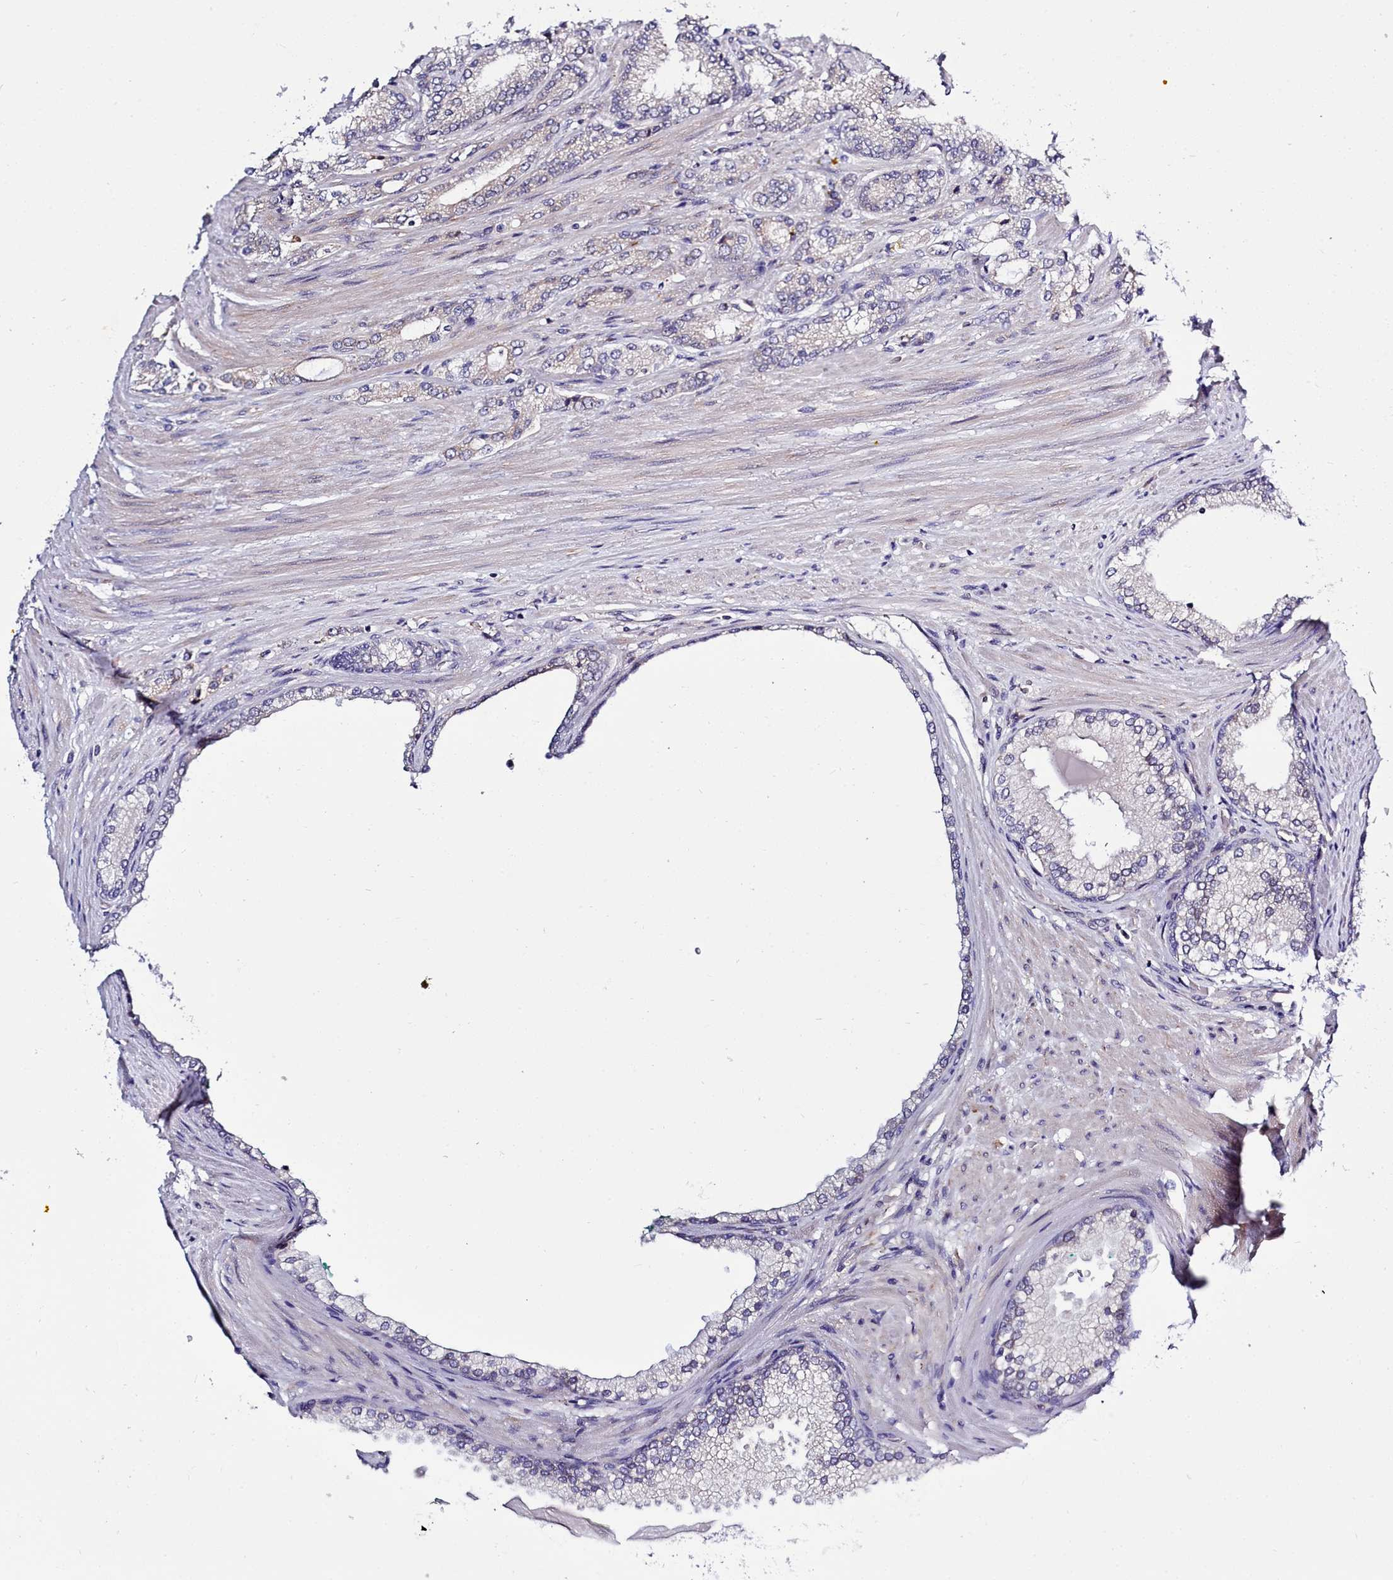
{"staining": {"intensity": "negative", "quantity": "none", "location": "none"}, "tissue": "prostate cancer", "cell_type": "Tumor cells", "image_type": "cancer", "snomed": [{"axis": "morphology", "description": "Adenocarcinoma, High grade"}, {"axis": "topography", "description": "Prostate"}], "caption": "An immunohistochemistry (IHC) image of prostate high-grade adenocarcinoma is shown. There is no staining in tumor cells of prostate high-grade adenocarcinoma. The staining is performed using DAB (3,3'-diaminobenzidine) brown chromogen with nuclei counter-stained in using hematoxylin.", "gene": "RAPGEF4", "patient": {"sex": "male", "age": 66}}